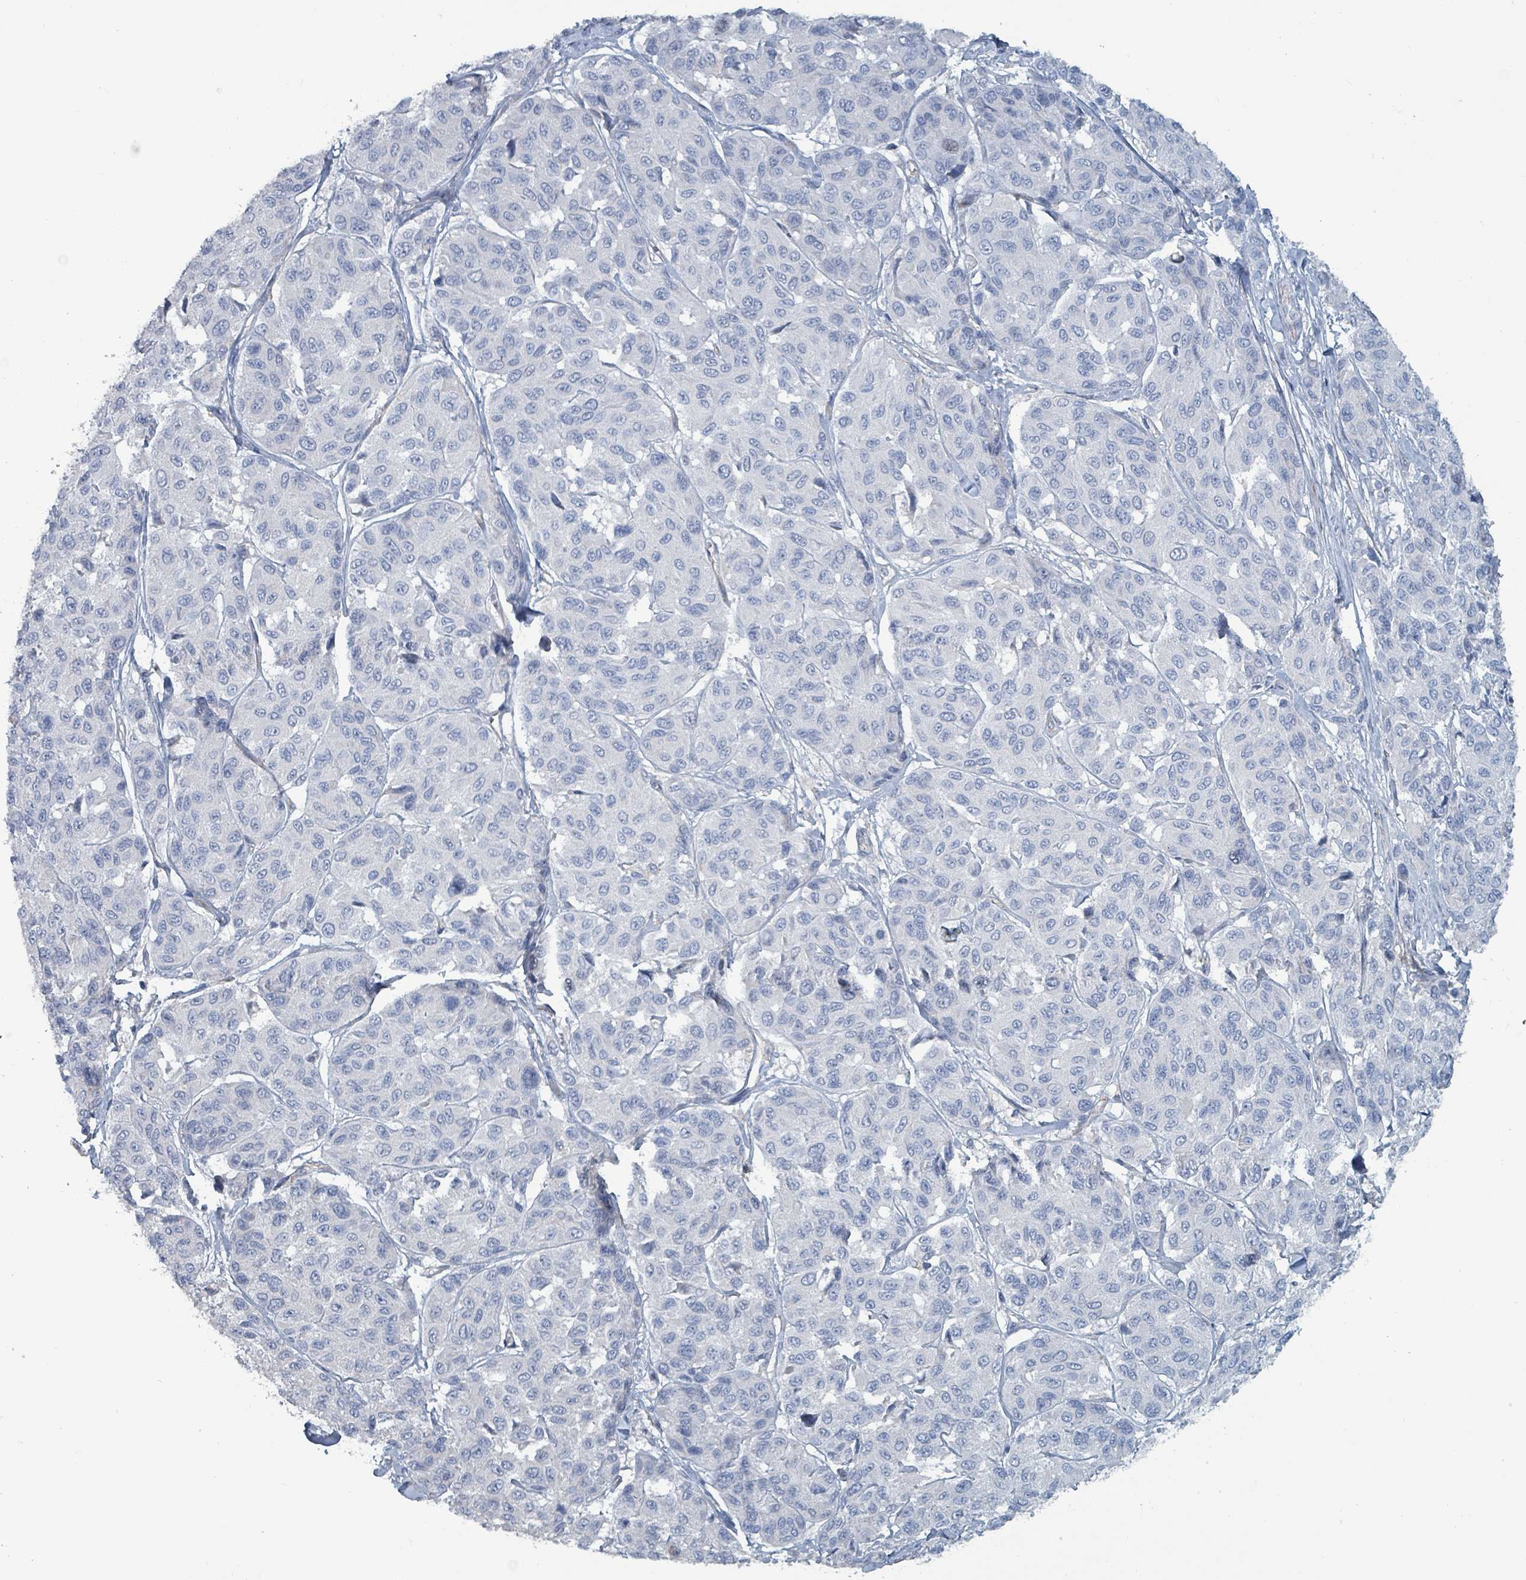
{"staining": {"intensity": "negative", "quantity": "none", "location": "none"}, "tissue": "melanoma", "cell_type": "Tumor cells", "image_type": "cancer", "snomed": [{"axis": "morphology", "description": "Malignant melanoma, NOS"}, {"axis": "topography", "description": "Skin"}], "caption": "Protein analysis of melanoma shows no significant positivity in tumor cells.", "gene": "TAAR5", "patient": {"sex": "female", "age": 66}}